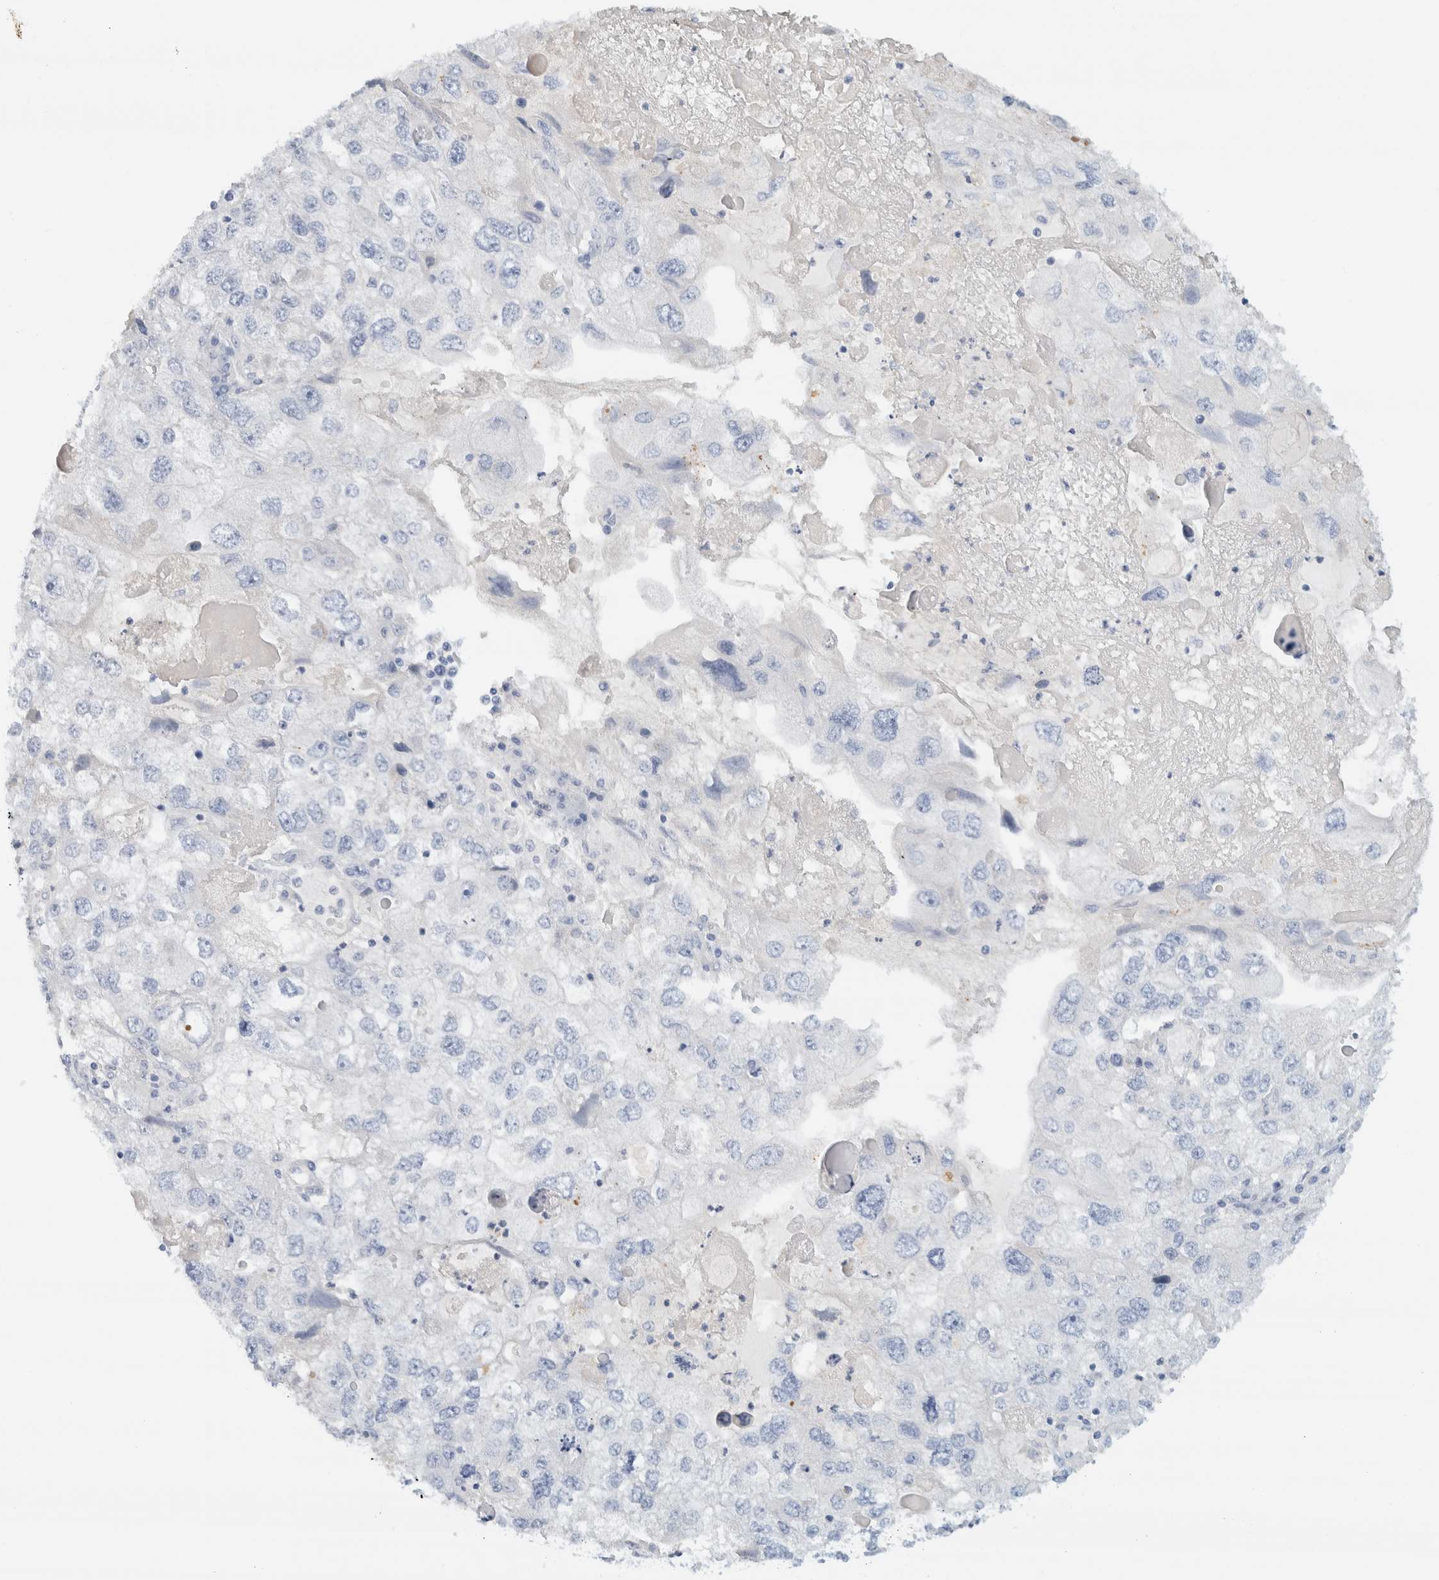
{"staining": {"intensity": "negative", "quantity": "none", "location": "none"}, "tissue": "endometrial cancer", "cell_type": "Tumor cells", "image_type": "cancer", "snomed": [{"axis": "morphology", "description": "Adenocarcinoma, NOS"}, {"axis": "topography", "description": "Endometrium"}], "caption": "IHC of endometrial cancer exhibits no expression in tumor cells.", "gene": "ALOX12B", "patient": {"sex": "female", "age": 49}}